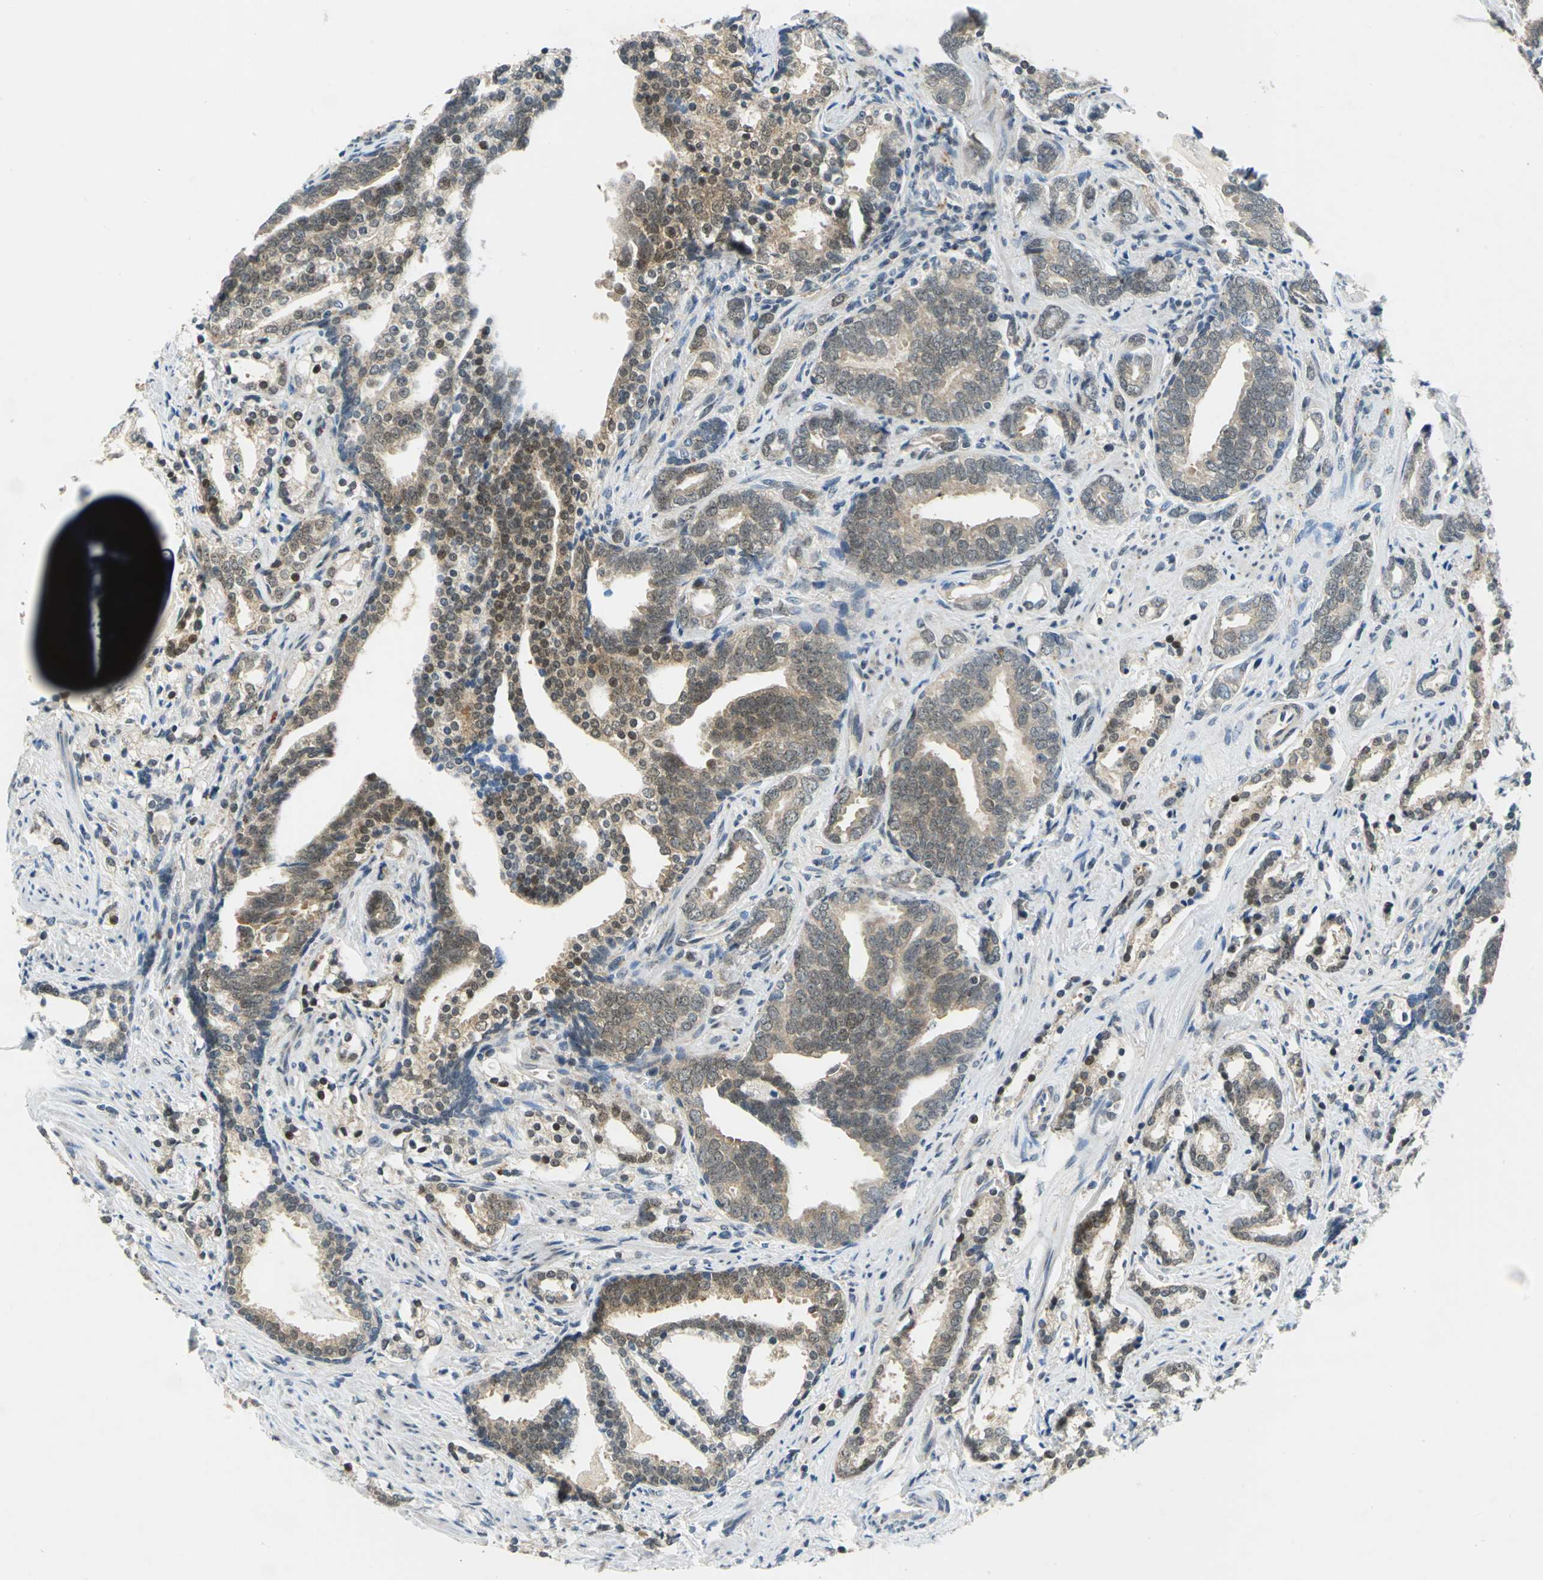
{"staining": {"intensity": "weak", "quantity": ">75%", "location": "cytoplasmic/membranous"}, "tissue": "prostate cancer", "cell_type": "Tumor cells", "image_type": "cancer", "snomed": [{"axis": "morphology", "description": "Adenocarcinoma, Medium grade"}, {"axis": "topography", "description": "Prostate"}], "caption": "Protein staining shows weak cytoplasmic/membranous staining in about >75% of tumor cells in prostate cancer (adenocarcinoma (medium-grade)).", "gene": "PIN1", "patient": {"sex": "male", "age": 67}}